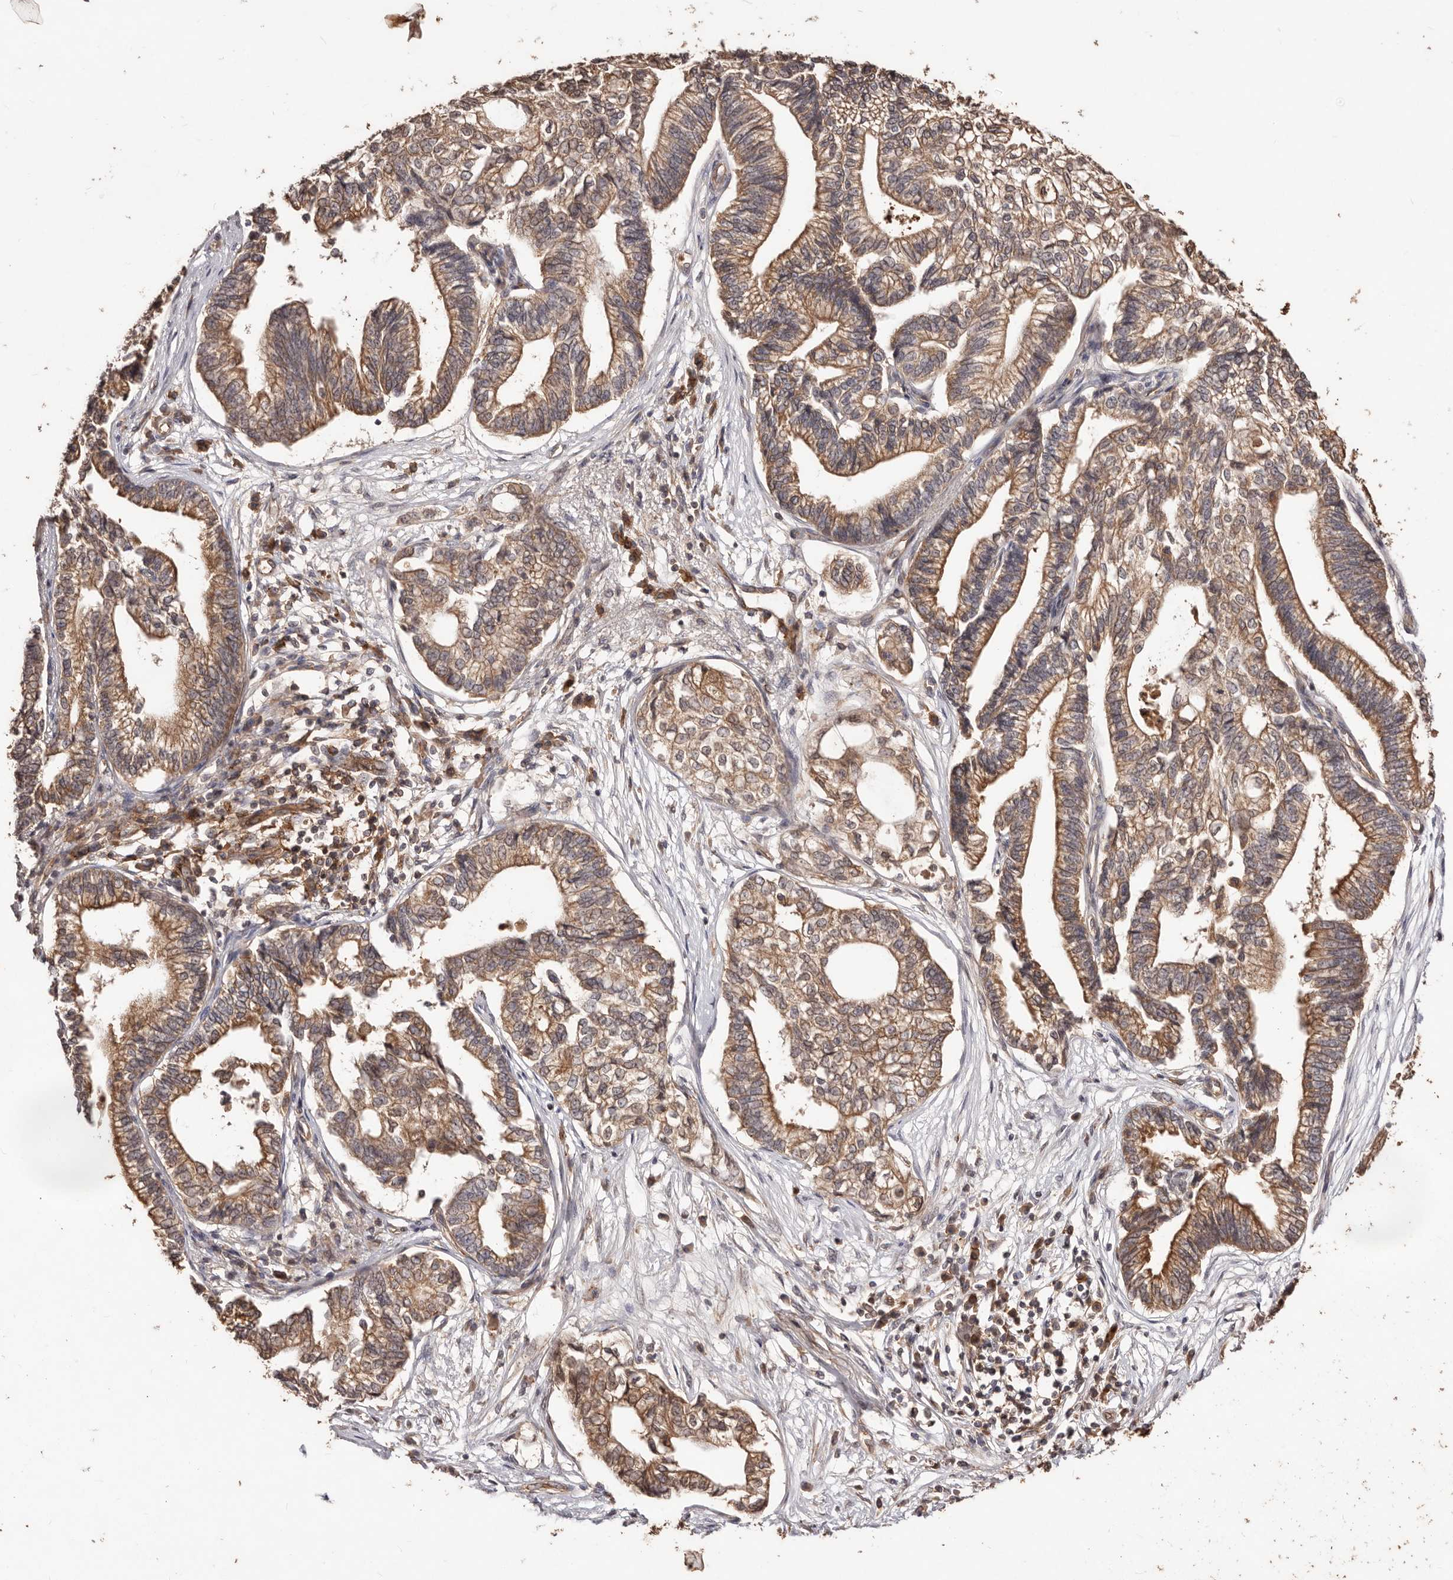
{"staining": {"intensity": "moderate", "quantity": ">75%", "location": "cytoplasmic/membranous"}, "tissue": "pancreatic cancer", "cell_type": "Tumor cells", "image_type": "cancer", "snomed": [{"axis": "morphology", "description": "Adenocarcinoma, NOS"}, {"axis": "topography", "description": "Pancreas"}], "caption": "This is an image of immunohistochemistry staining of pancreatic adenocarcinoma, which shows moderate staining in the cytoplasmic/membranous of tumor cells.", "gene": "CCL14", "patient": {"sex": "male", "age": 72}}